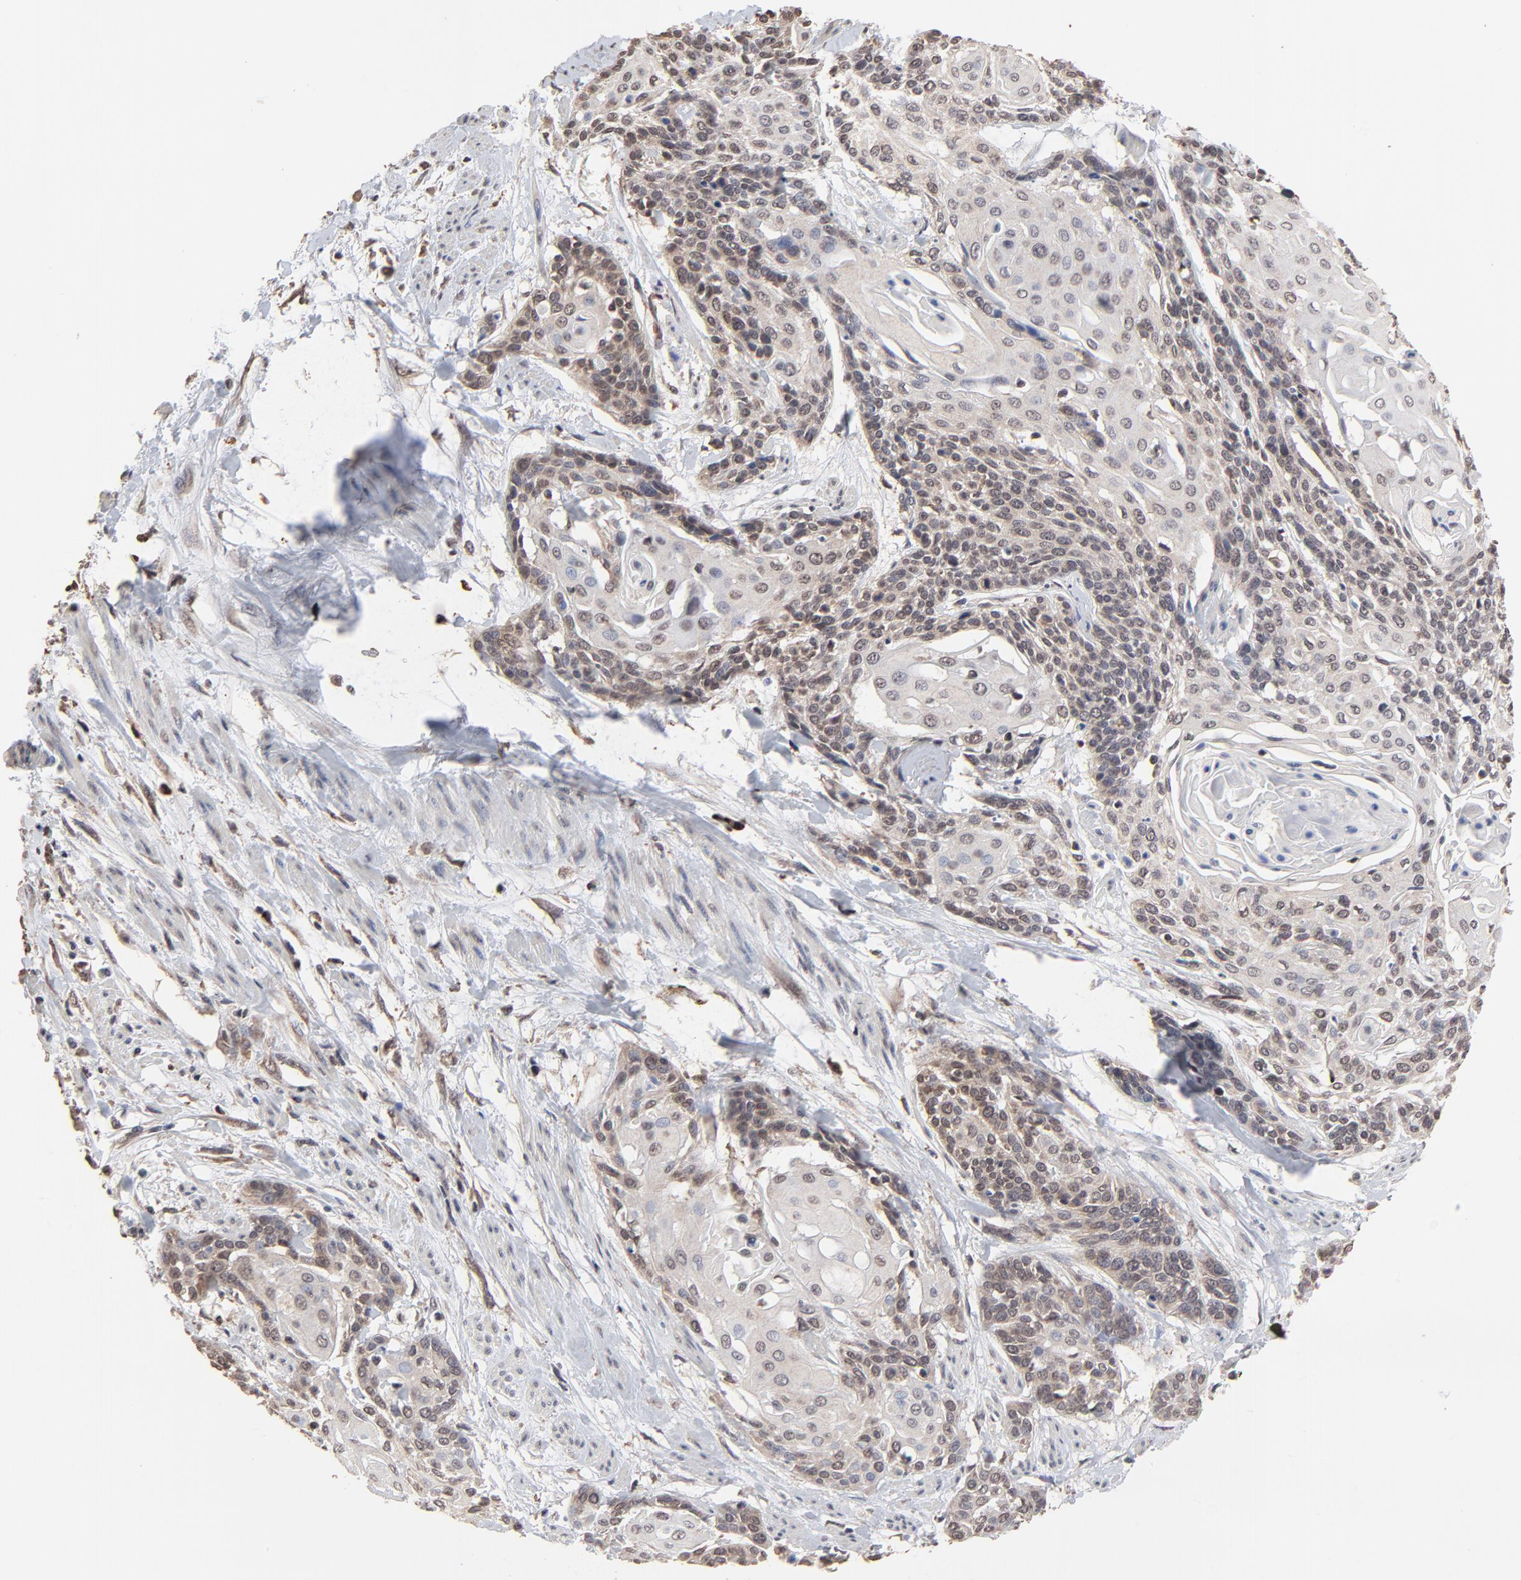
{"staining": {"intensity": "weak", "quantity": "25%-75%", "location": "cytoplasmic/membranous"}, "tissue": "cervical cancer", "cell_type": "Tumor cells", "image_type": "cancer", "snomed": [{"axis": "morphology", "description": "Squamous cell carcinoma, NOS"}, {"axis": "topography", "description": "Cervix"}], "caption": "A brown stain labels weak cytoplasmic/membranous expression of a protein in cervical cancer tumor cells. Nuclei are stained in blue.", "gene": "CHM", "patient": {"sex": "female", "age": 57}}